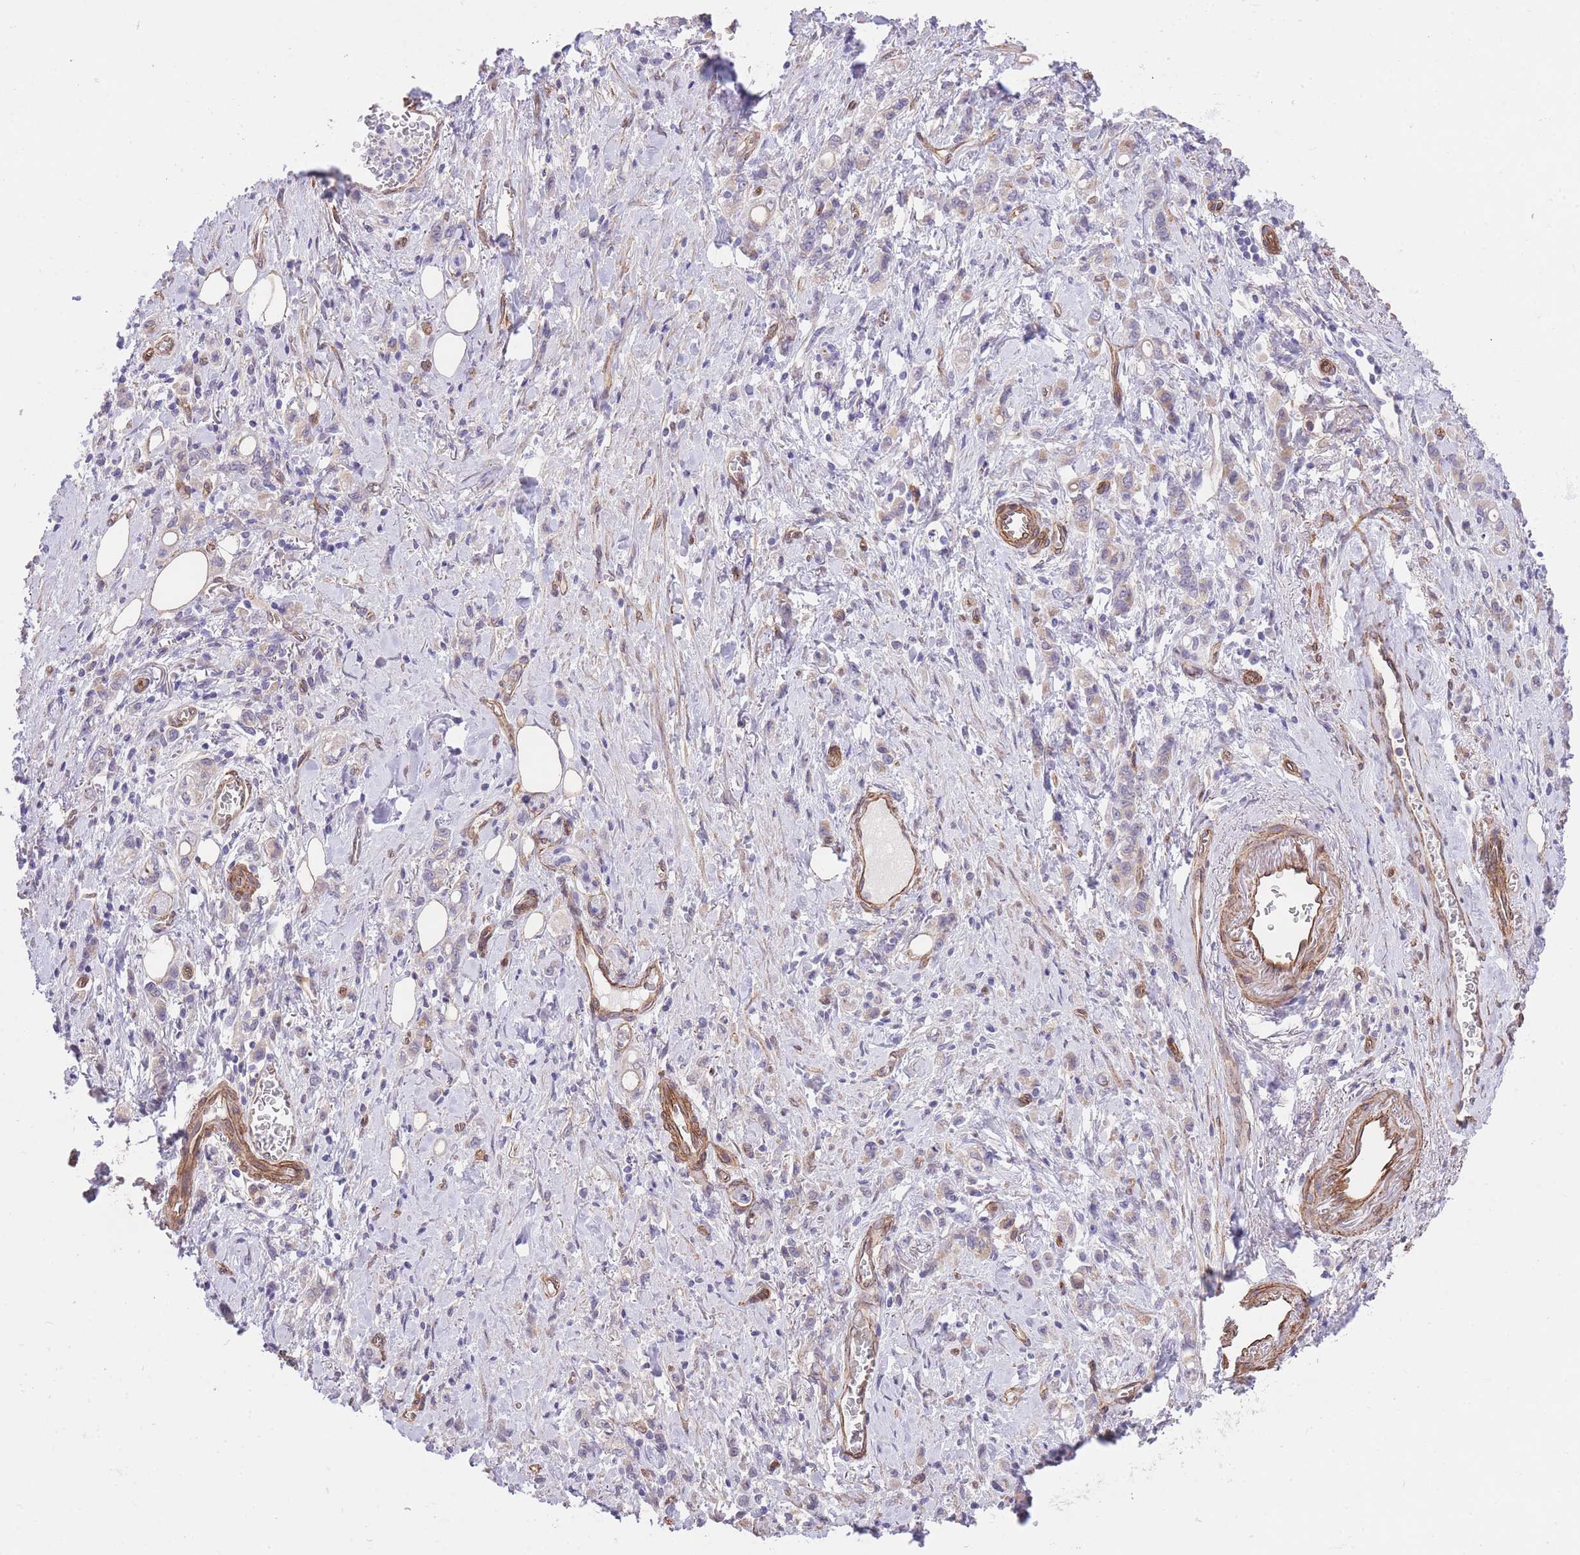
{"staining": {"intensity": "negative", "quantity": "none", "location": "none"}, "tissue": "stomach cancer", "cell_type": "Tumor cells", "image_type": "cancer", "snomed": [{"axis": "morphology", "description": "Adenocarcinoma, NOS"}, {"axis": "topography", "description": "Stomach"}], "caption": "A micrograph of human stomach cancer is negative for staining in tumor cells. (Stains: DAB (3,3'-diaminobenzidine) immunohistochemistry (IHC) with hematoxylin counter stain, Microscopy: brightfield microscopy at high magnification).", "gene": "QTRT1", "patient": {"sex": "male", "age": 77}}